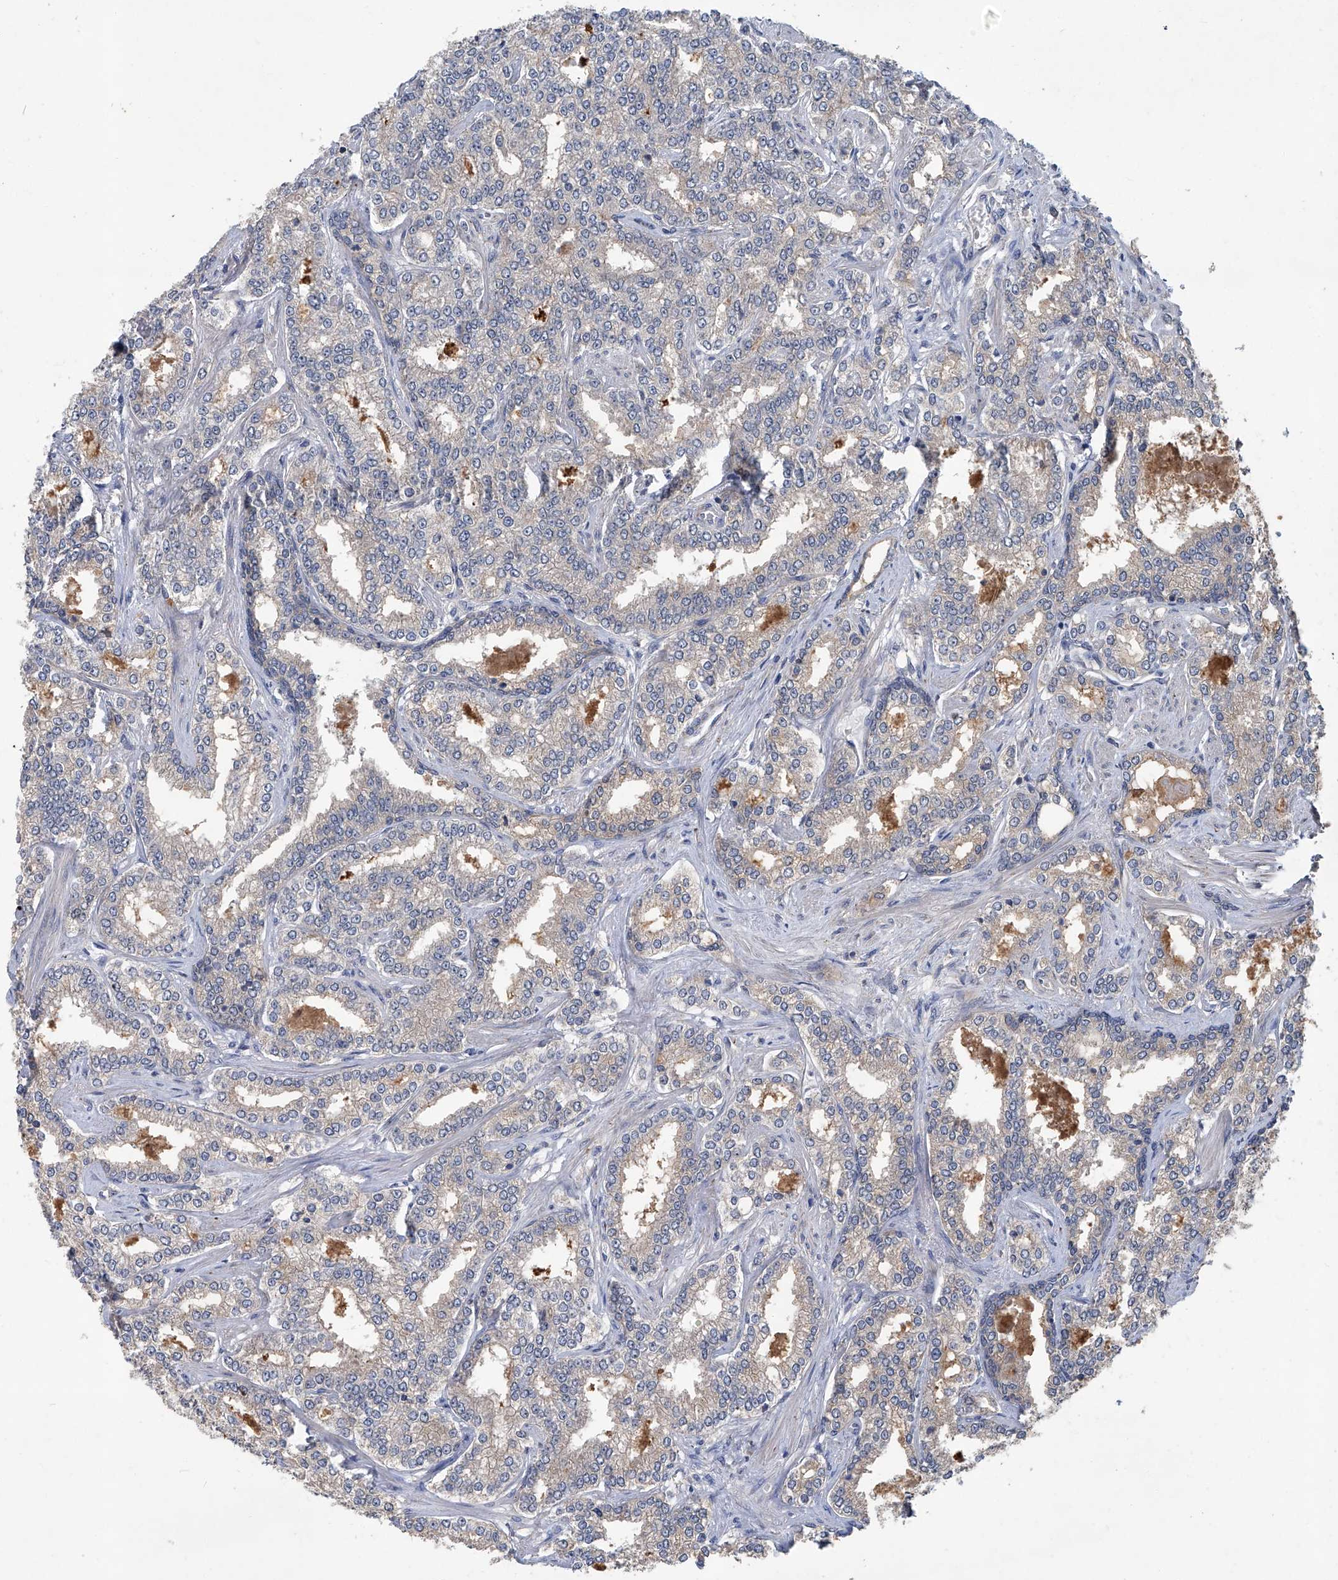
{"staining": {"intensity": "negative", "quantity": "none", "location": "none"}, "tissue": "prostate cancer", "cell_type": "Tumor cells", "image_type": "cancer", "snomed": [{"axis": "morphology", "description": "Normal tissue, NOS"}, {"axis": "morphology", "description": "Adenocarcinoma, High grade"}, {"axis": "topography", "description": "Prostate"}], "caption": "Immunohistochemical staining of prostate cancer (high-grade adenocarcinoma) shows no significant staining in tumor cells. (DAB immunohistochemistry (IHC), high magnification).", "gene": "ANKRD34A", "patient": {"sex": "male", "age": 83}}